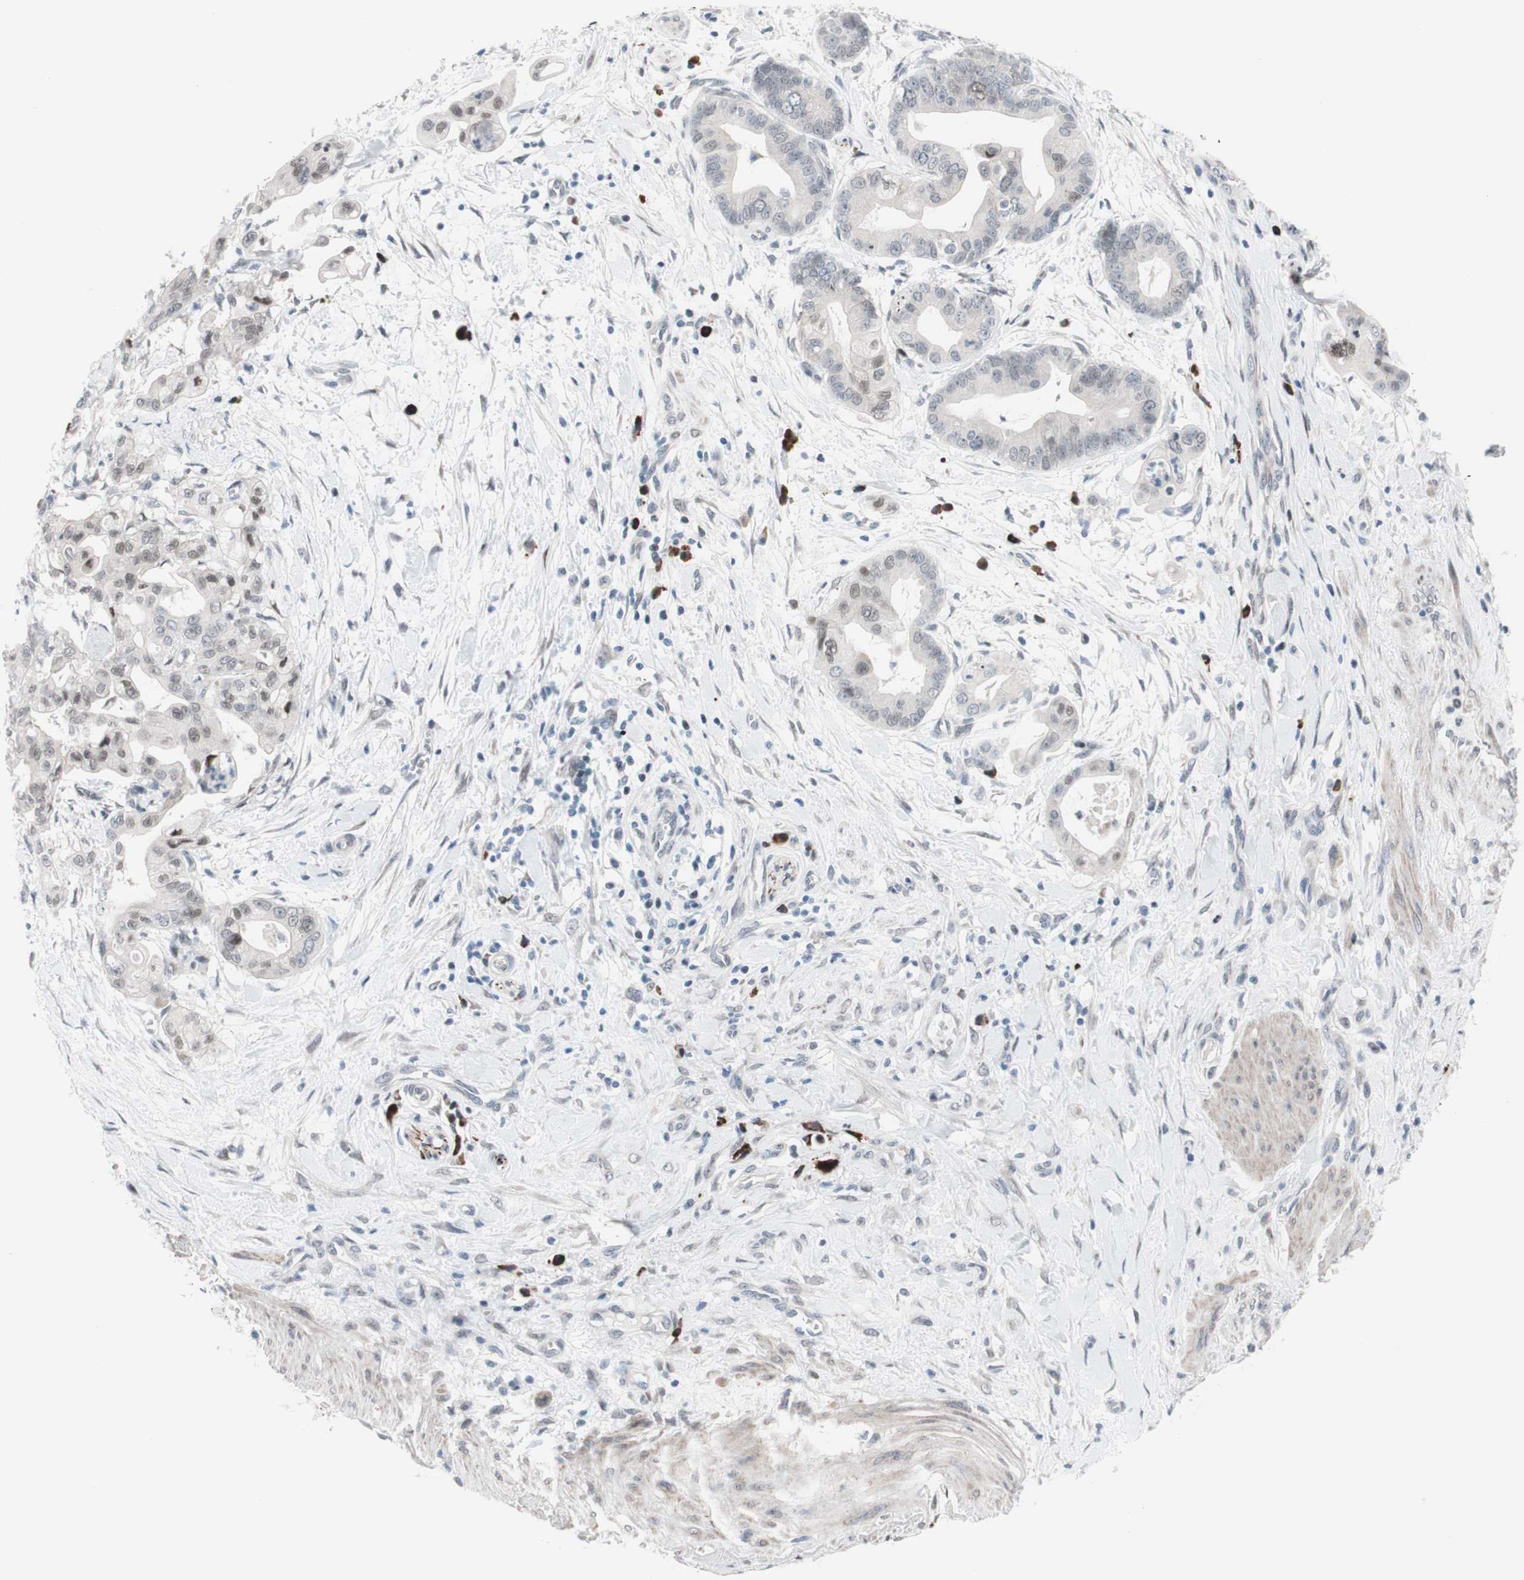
{"staining": {"intensity": "weak", "quantity": "<25%", "location": "nuclear"}, "tissue": "pancreatic cancer", "cell_type": "Tumor cells", "image_type": "cancer", "snomed": [{"axis": "morphology", "description": "Adenocarcinoma, NOS"}, {"axis": "topography", "description": "Pancreas"}], "caption": "Tumor cells show no significant protein staining in pancreatic cancer.", "gene": "PHTF2", "patient": {"sex": "female", "age": 75}}